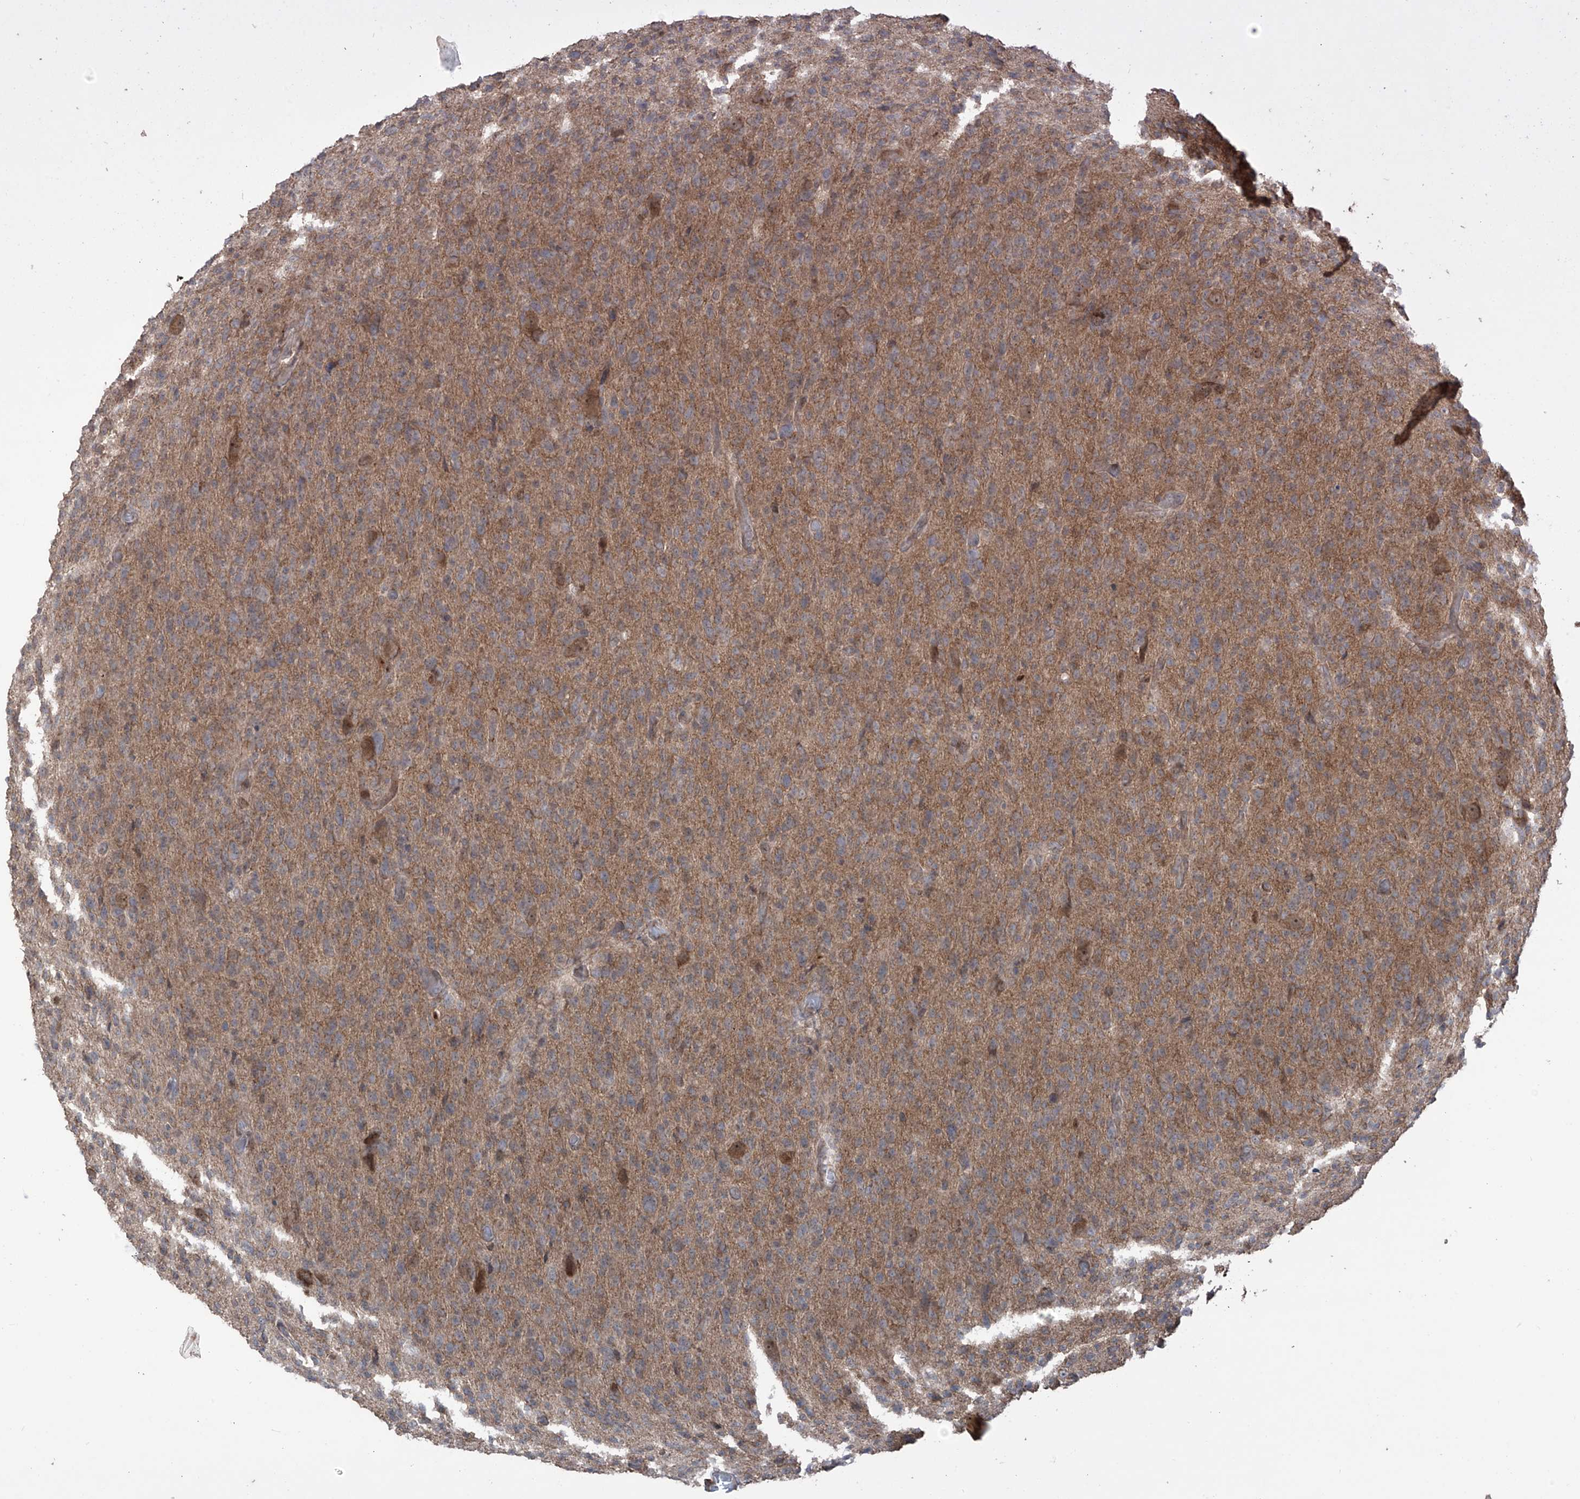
{"staining": {"intensity": "weak", "quantity": "25%-75%", "location": "cytoplasmic/membranous"}, "tissue": "glioma", "cell_type": "Tumor cells", "image_type": "cancer", "snomed": [{"axis": "morphology", "description": "Glioma, malignant, High grade"}, {"axis": "topography", "description": "Brain"}], "caption": "The image displays immunohistochemical staining of glioma. There is weak cytoplasmic/membranous staining is present in approximately 25%-75% of tumor cells. The staining was performed using DAB, with brown indicating positive protein expression. Nuclei are stained blue with hematoxylin.", "gene": "LRRC74A", "patient": {"sex": "female", "age": 57}}